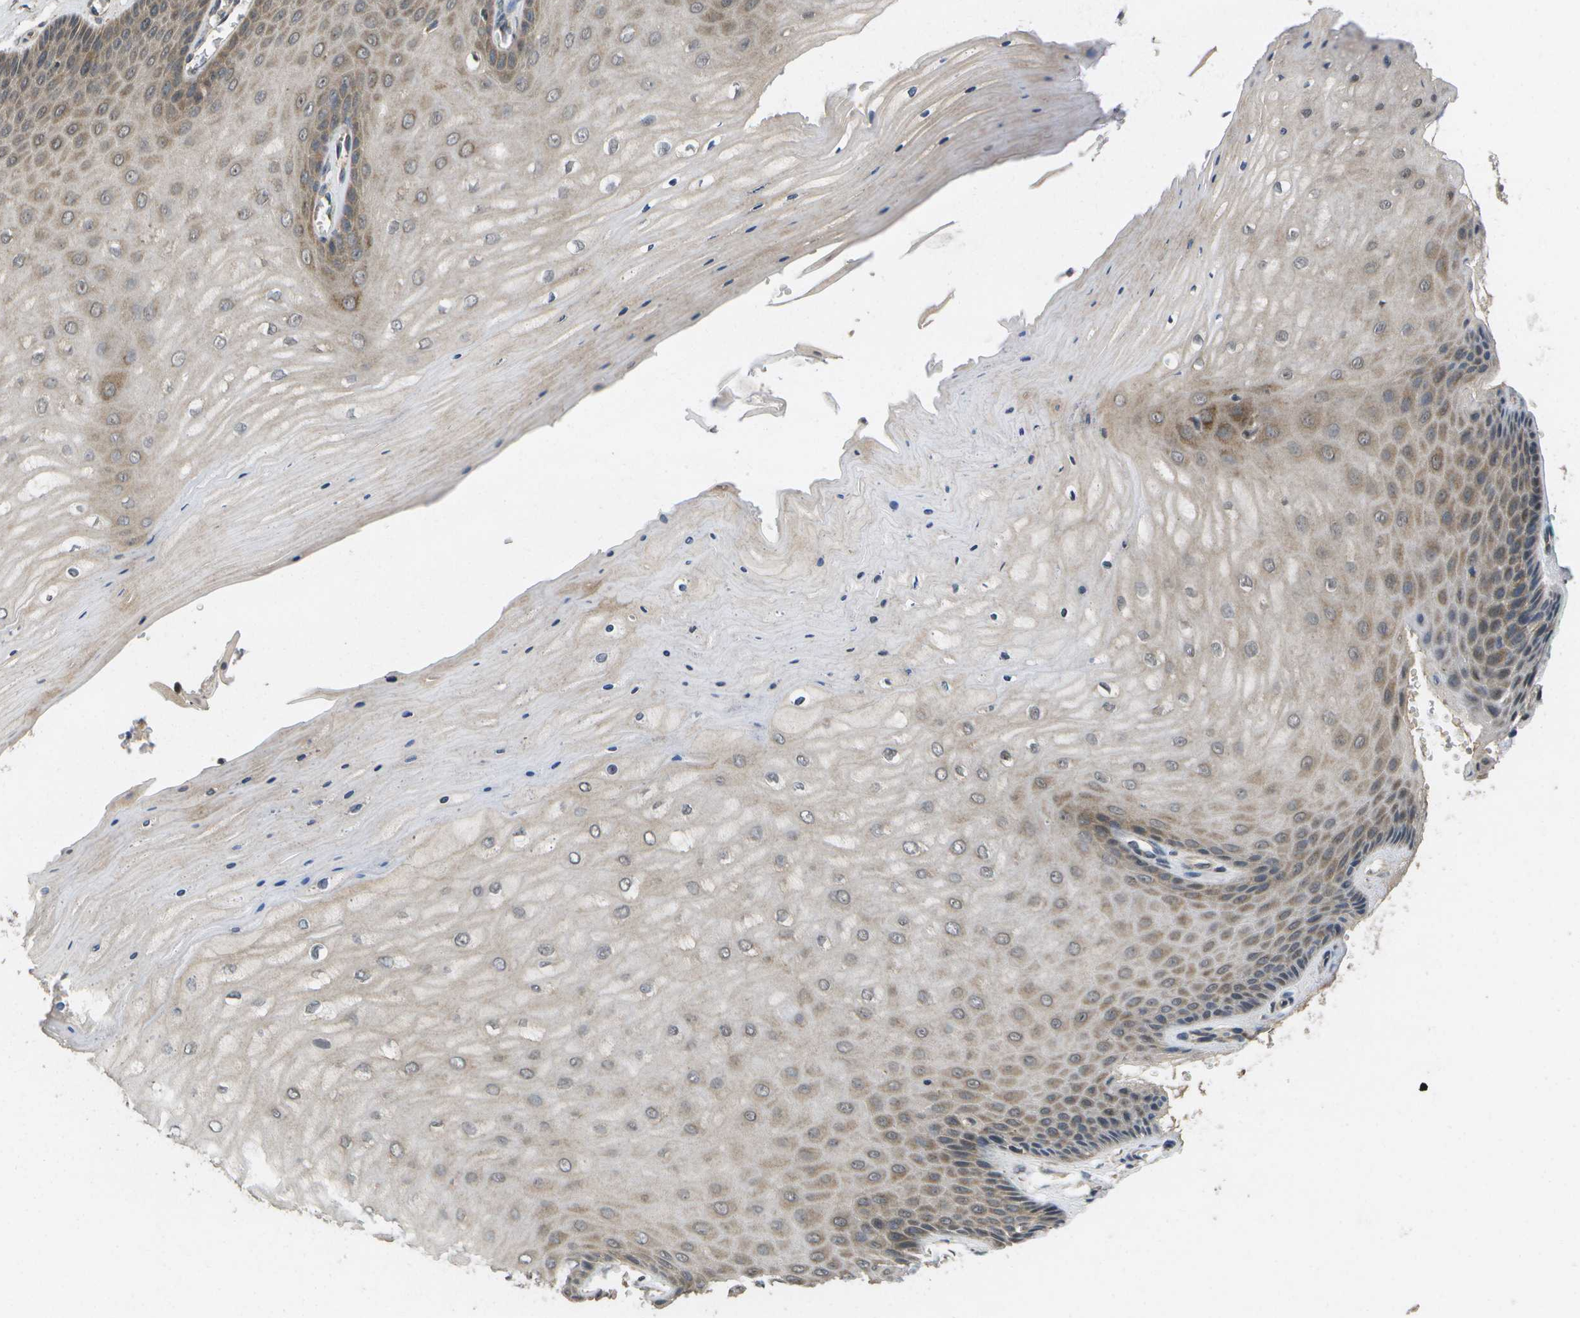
{"staining": {"intensity": "weak", "quantity": "25%-75%", "location": "cytoplasmic/membranous"}, "tissue": "cervix", "cell_type": "Glandular cells", "image_type": "normal", "snomed": [{"axis": "morphology", "description": "Normal tissue, NOS"}, {"axis": "topography", "description": "Cervix"}], "caption": "Protein expression analysis of benign human cervix reveals weak cytoplasmic/membranous positivity in approximately 25%-75% of glandular cells.", "gene": "ALAS1", "patient": {"sex": "female", "age": 55}}